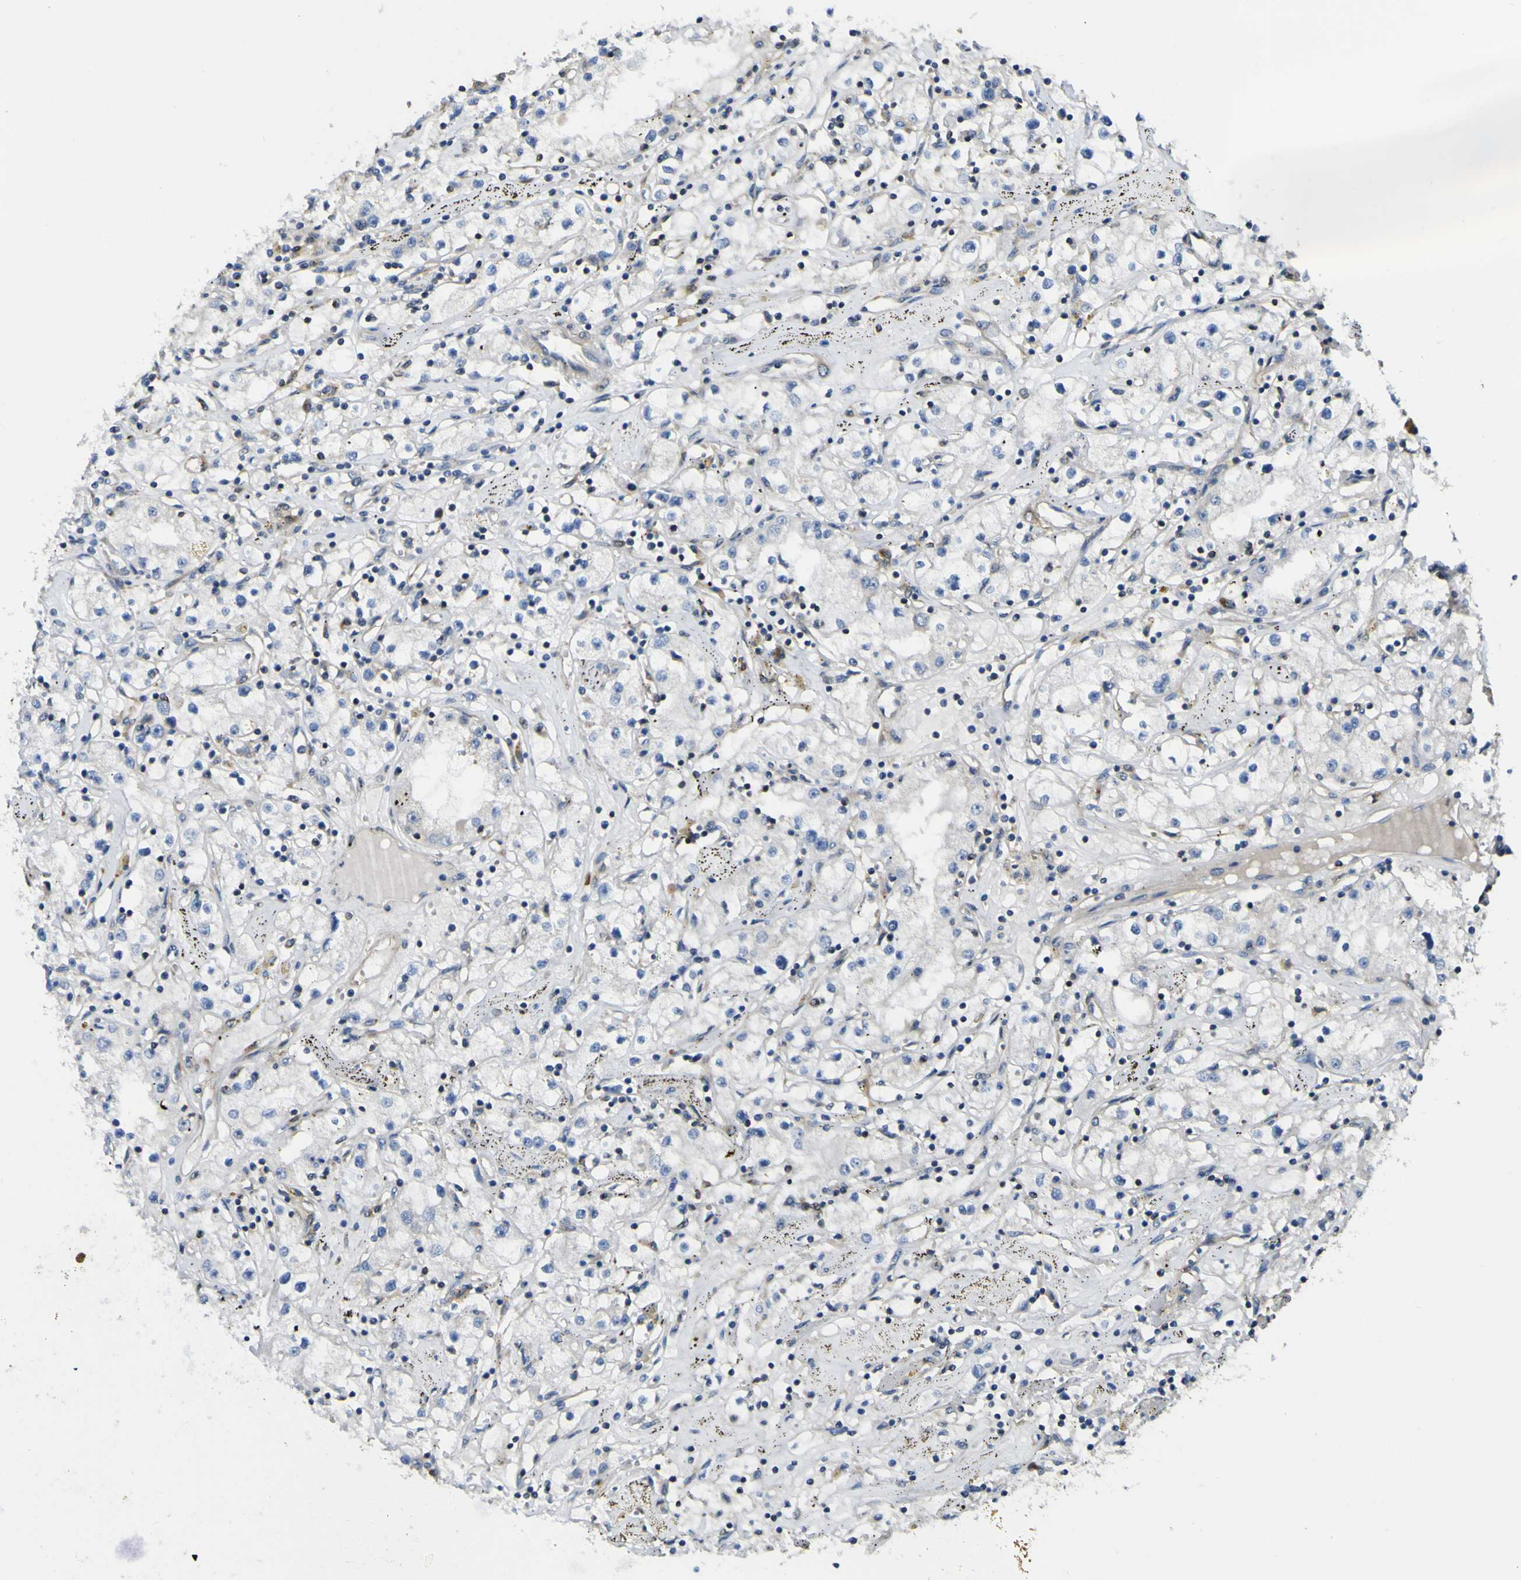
{"staining": {"intensity": "negative", "quantity": "none", "location": "none"}, "tissue": "renal cancer", "cell_type": "Tumor cells", "image_type": "cancer", "snomed": [{"axis": "morphology", "description": "Adenocarcinoma, NOS"}, {"axis": "topography", "description": "Kidney"}], "caption": "The micrograph exhibits no significant staining in tumor cells of renal cancer. (DAB (3,3'-diaminobenzidine) IHC, high magnification).", "gene": "EML2", "patient": {"sex": "male", "age": 56}}